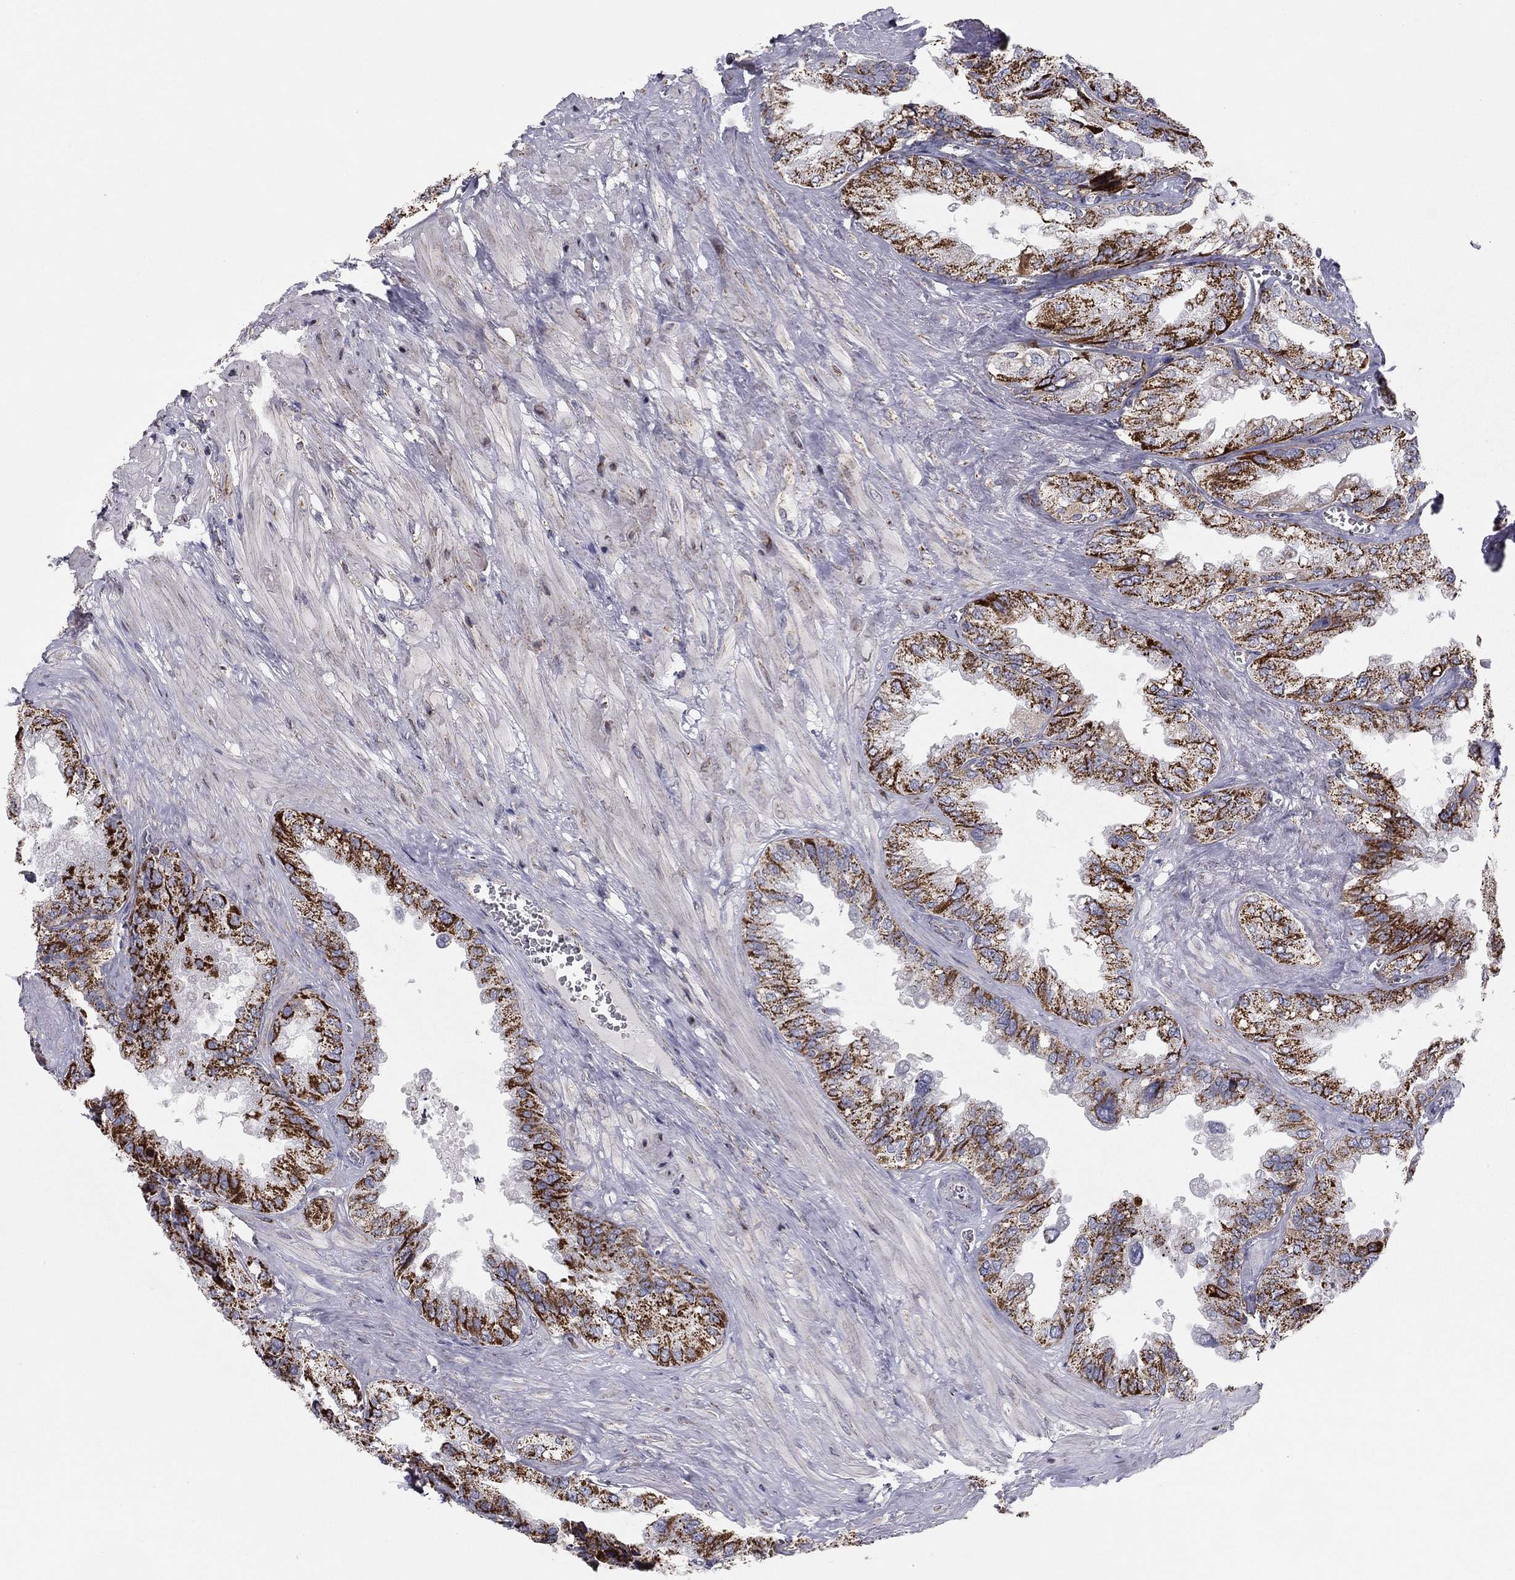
{"staining": {"intensity": "strong", "quantity": "25%-75%", "location": "cytoplasmic/membranous"}, "tissue": "seminal vesicle", "cell_type": "Glandular cells", "image_type": "normal", "snomed": [{"axis": "morphology", "description": "Normal tissue, NOS"}, {"axis": "topography", "description": "Seminal veicle"}], "caption": "Immunohistochemistry of unremarkable human seminal vesicle reveals high levels of strong cytoplasmic/membranous positivity in about 25%-75% of glandular cells.", "gene": "NDUFV1", "patient": {"sex": "male", "age": 67}}